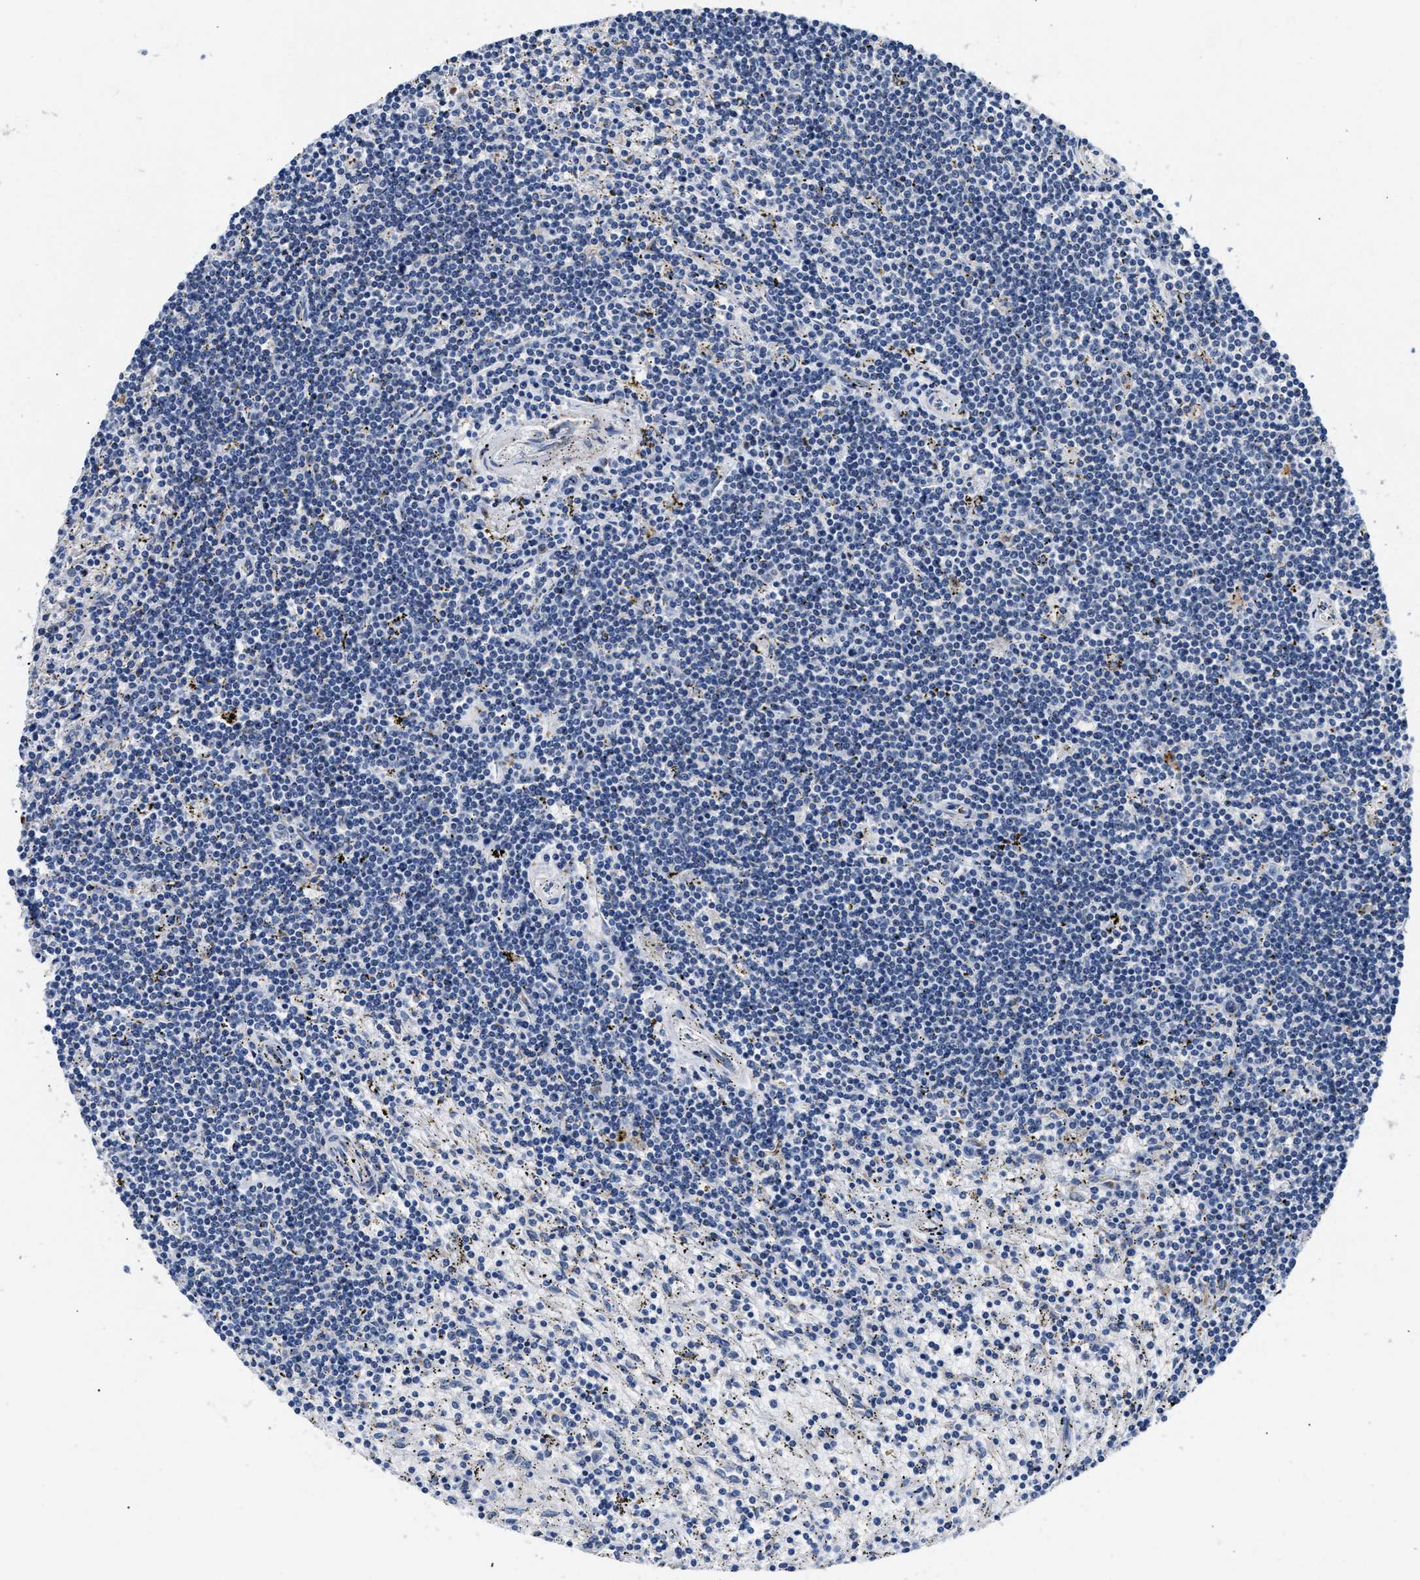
{"staining": {"intensity": "negative", "quantity": "none", "location": "none"}, "tissue": "lymphoma", "cell_type": "Tumor cells", "image_type": "cancer", "snomed": [{"axis": "morphology", "description": "Malignant lymphoma, non-Hodgkin's type, Low grade"}, {"axis": "topography", "description": "Spleen"}], "caption": "This is an IHC micrograph of human lymphoma. There is no staining in tumor cells.", "gene": "ACADVL", "patient": {"sex": "male", "age": 76}}